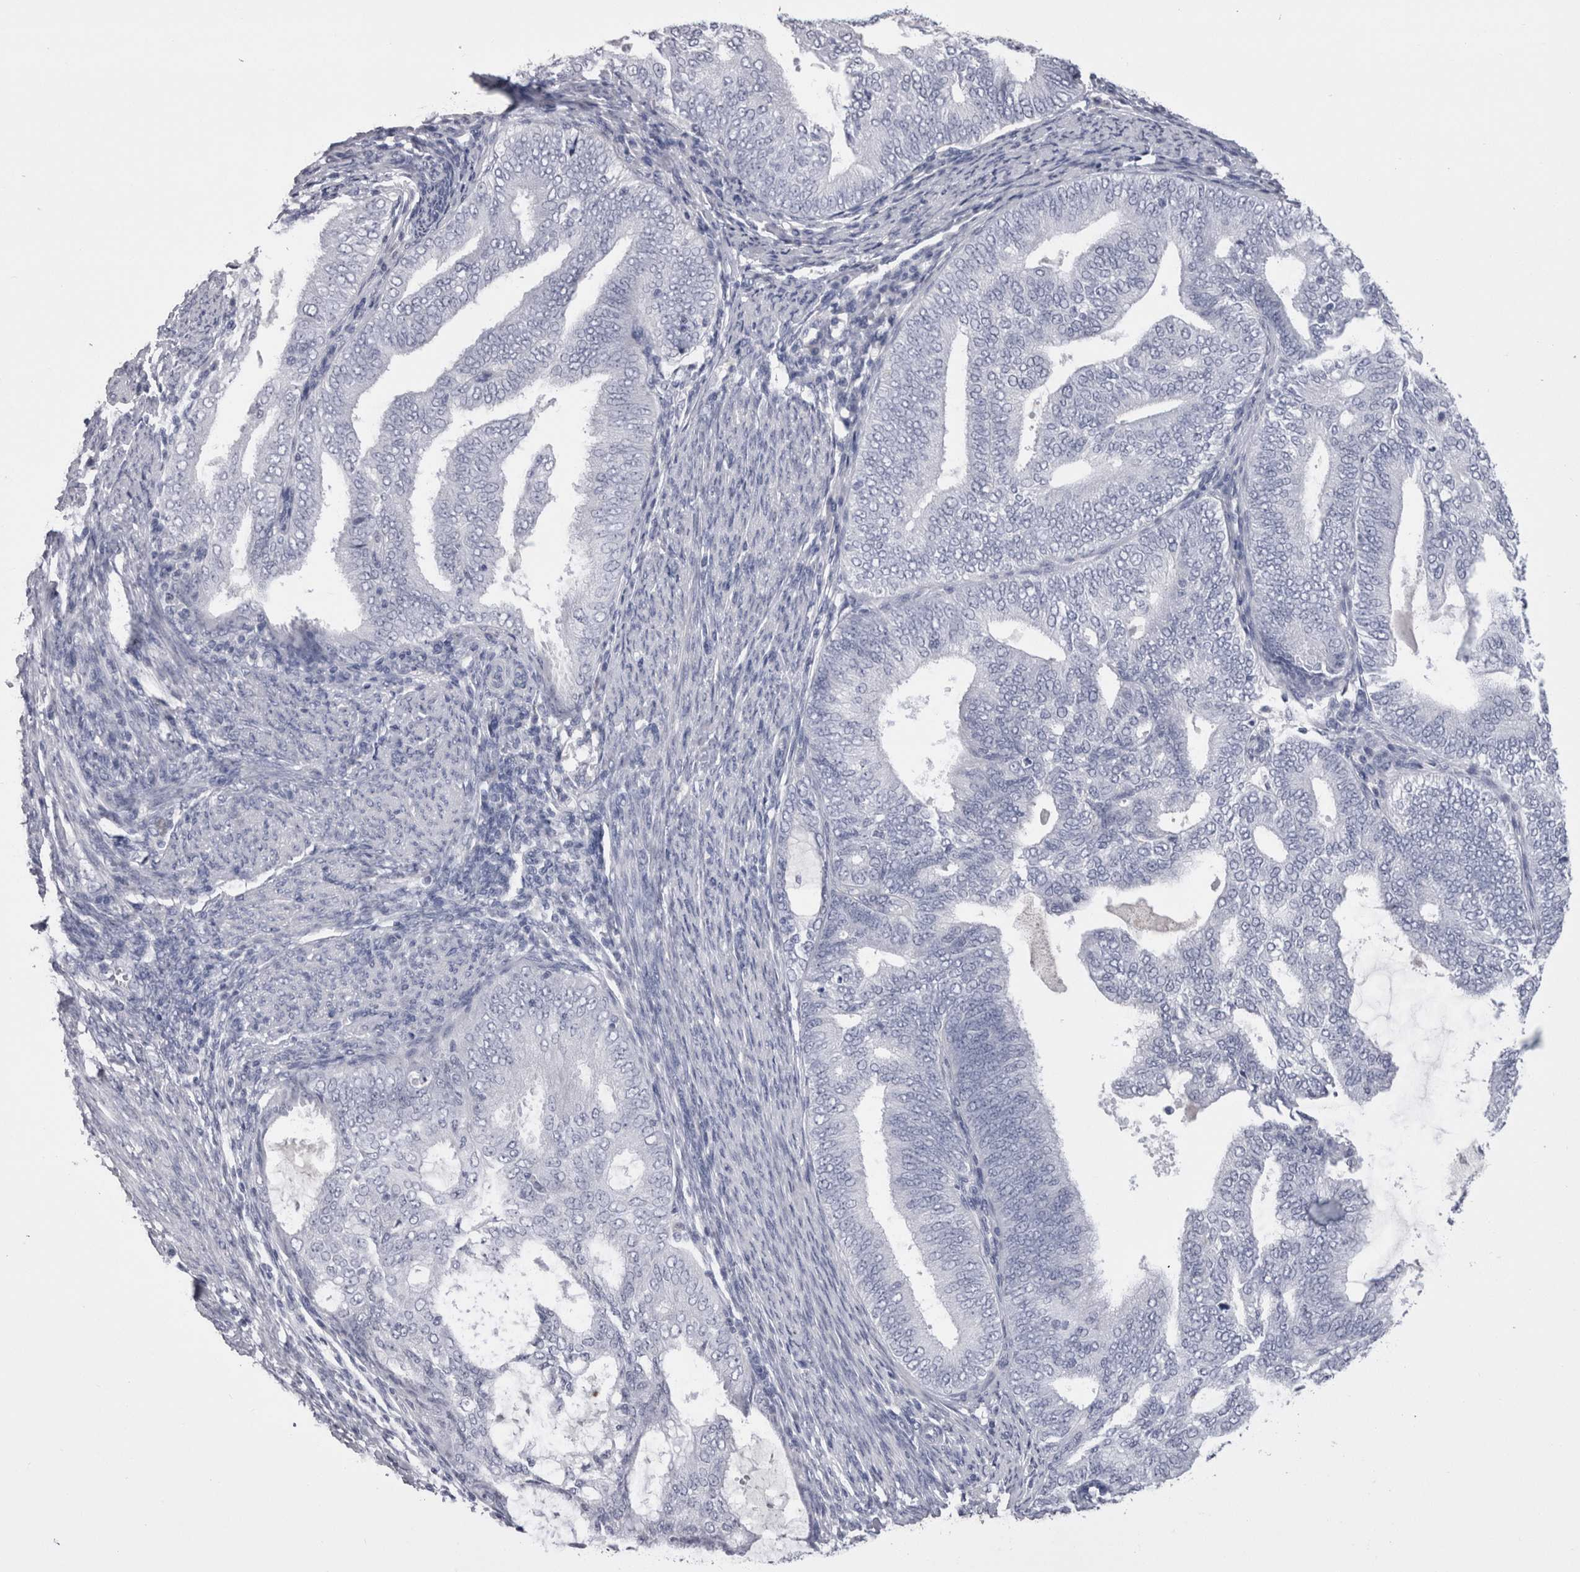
{"staining": {"intensity": "negative", "quantity": "none", "location": "none"}, "tissue": "endometrial cancer", "cell_type": "Tumor cells", "image_type": "cancer", "snomed": [{"axis": "morphology", "description": "Adenocarcinoma, NOS"}, {"axis": "topography", "description": "Endometrium"}], "caption": "There is no significant positivity in tumor cells of endometrial cancer. (DAB (3,3'-diaminobenzidine) immunohistochemistry with hematoxylin counter stain).", "gene": "CDHR5", "patient": {"sex": "female", "age": 58}}